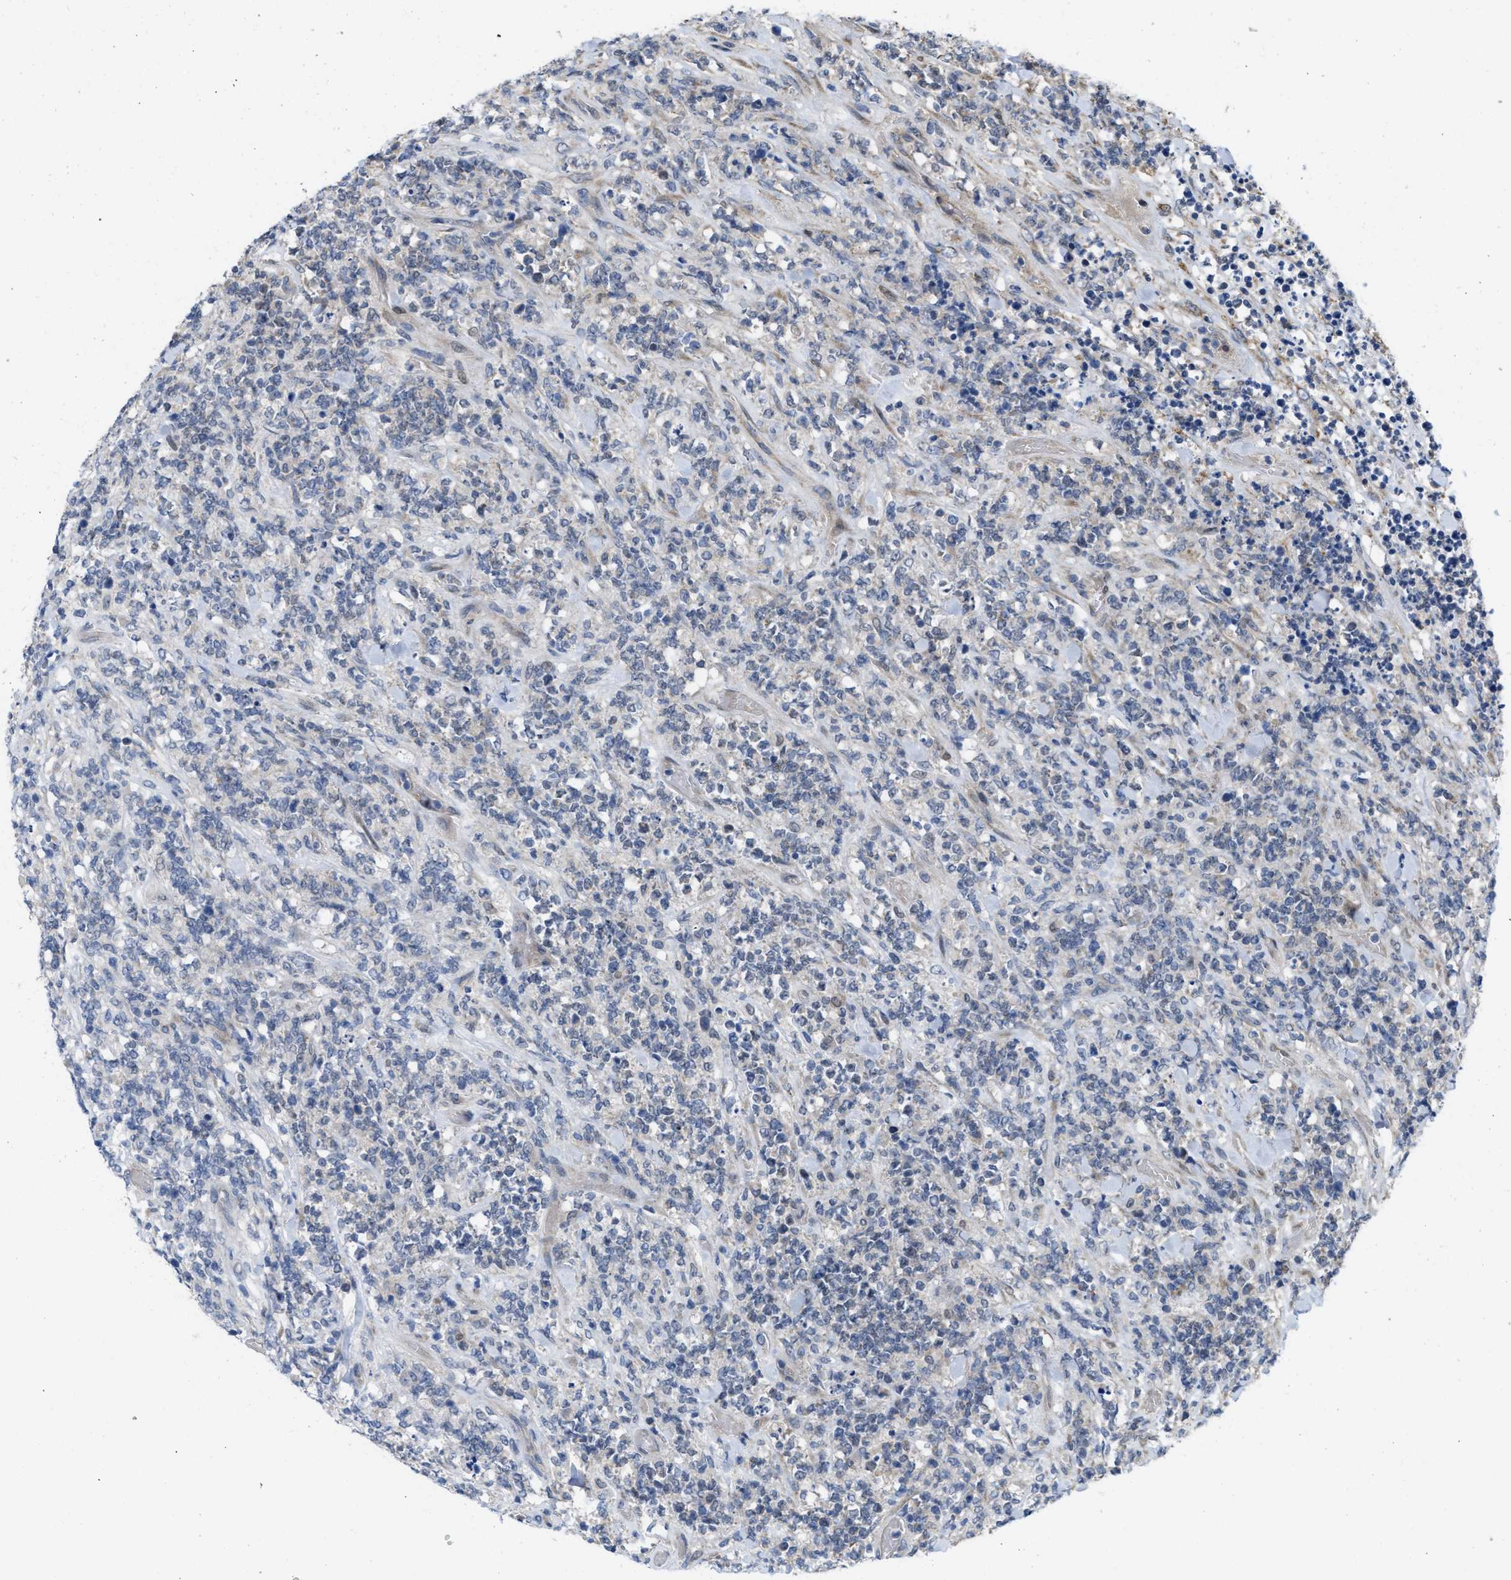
{"staining": {"intensity": "negative", "quantity": "none", "location": "none"}, "tissue": "lymphoma", "cell_type": "Tumor cells", "image_type": "cancer", "snomed": [{"axis": "morphology", "description": "Malignant lymphoma, non-Hodgkin's type, High grade"}, {"axis": "topography", "description": "Soft tissue"}], "caption": "Human malignant lymphoma, non-Hodgkin's type (high-grade) stained for a protein using immunohistochemistry shows no expression in tumor cells.", "gene": "CDPF1", "patient": {"sex": "male", "age": 18}}